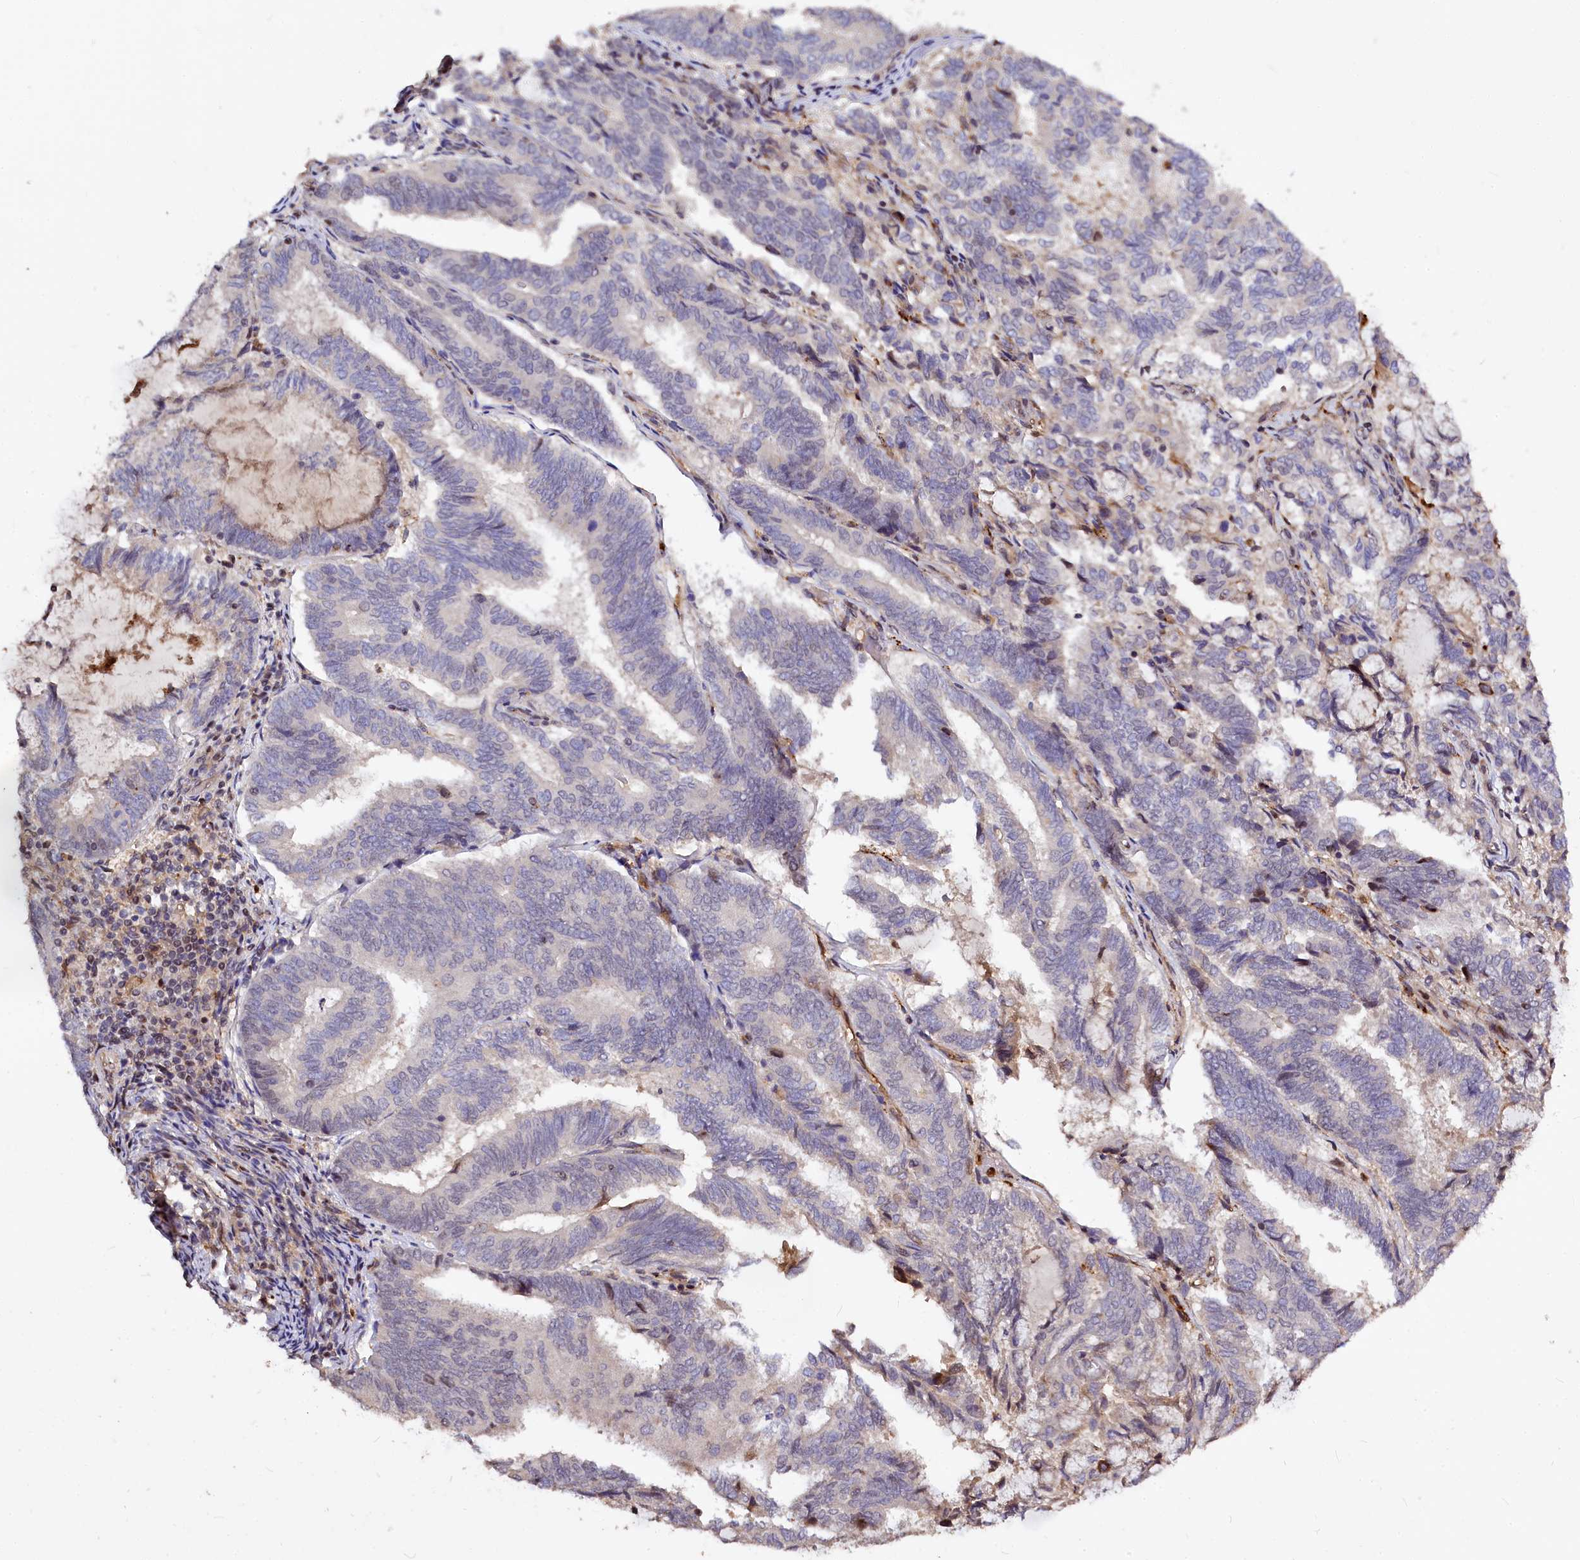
{"staining": {"intensity": "negative", "quantity": "none", "location": "none"}, "tissue": "endometrial cancer", "cell_type": "Tumor cells", "image_type": "cancer", "snomed": [{"axis": "morphology", "description": "Adenocarcinoma, NOS"}, {"axis": "topography", "description": "Endometrium"}], "caption": "Endometrial cancer (adenocarcinoma) stained for a protein using immunohistochemistry (IHC) demonstrates no expression tumor cells.", "gene": "ATG101", "patient": {"sex": "female", "age": 80}}